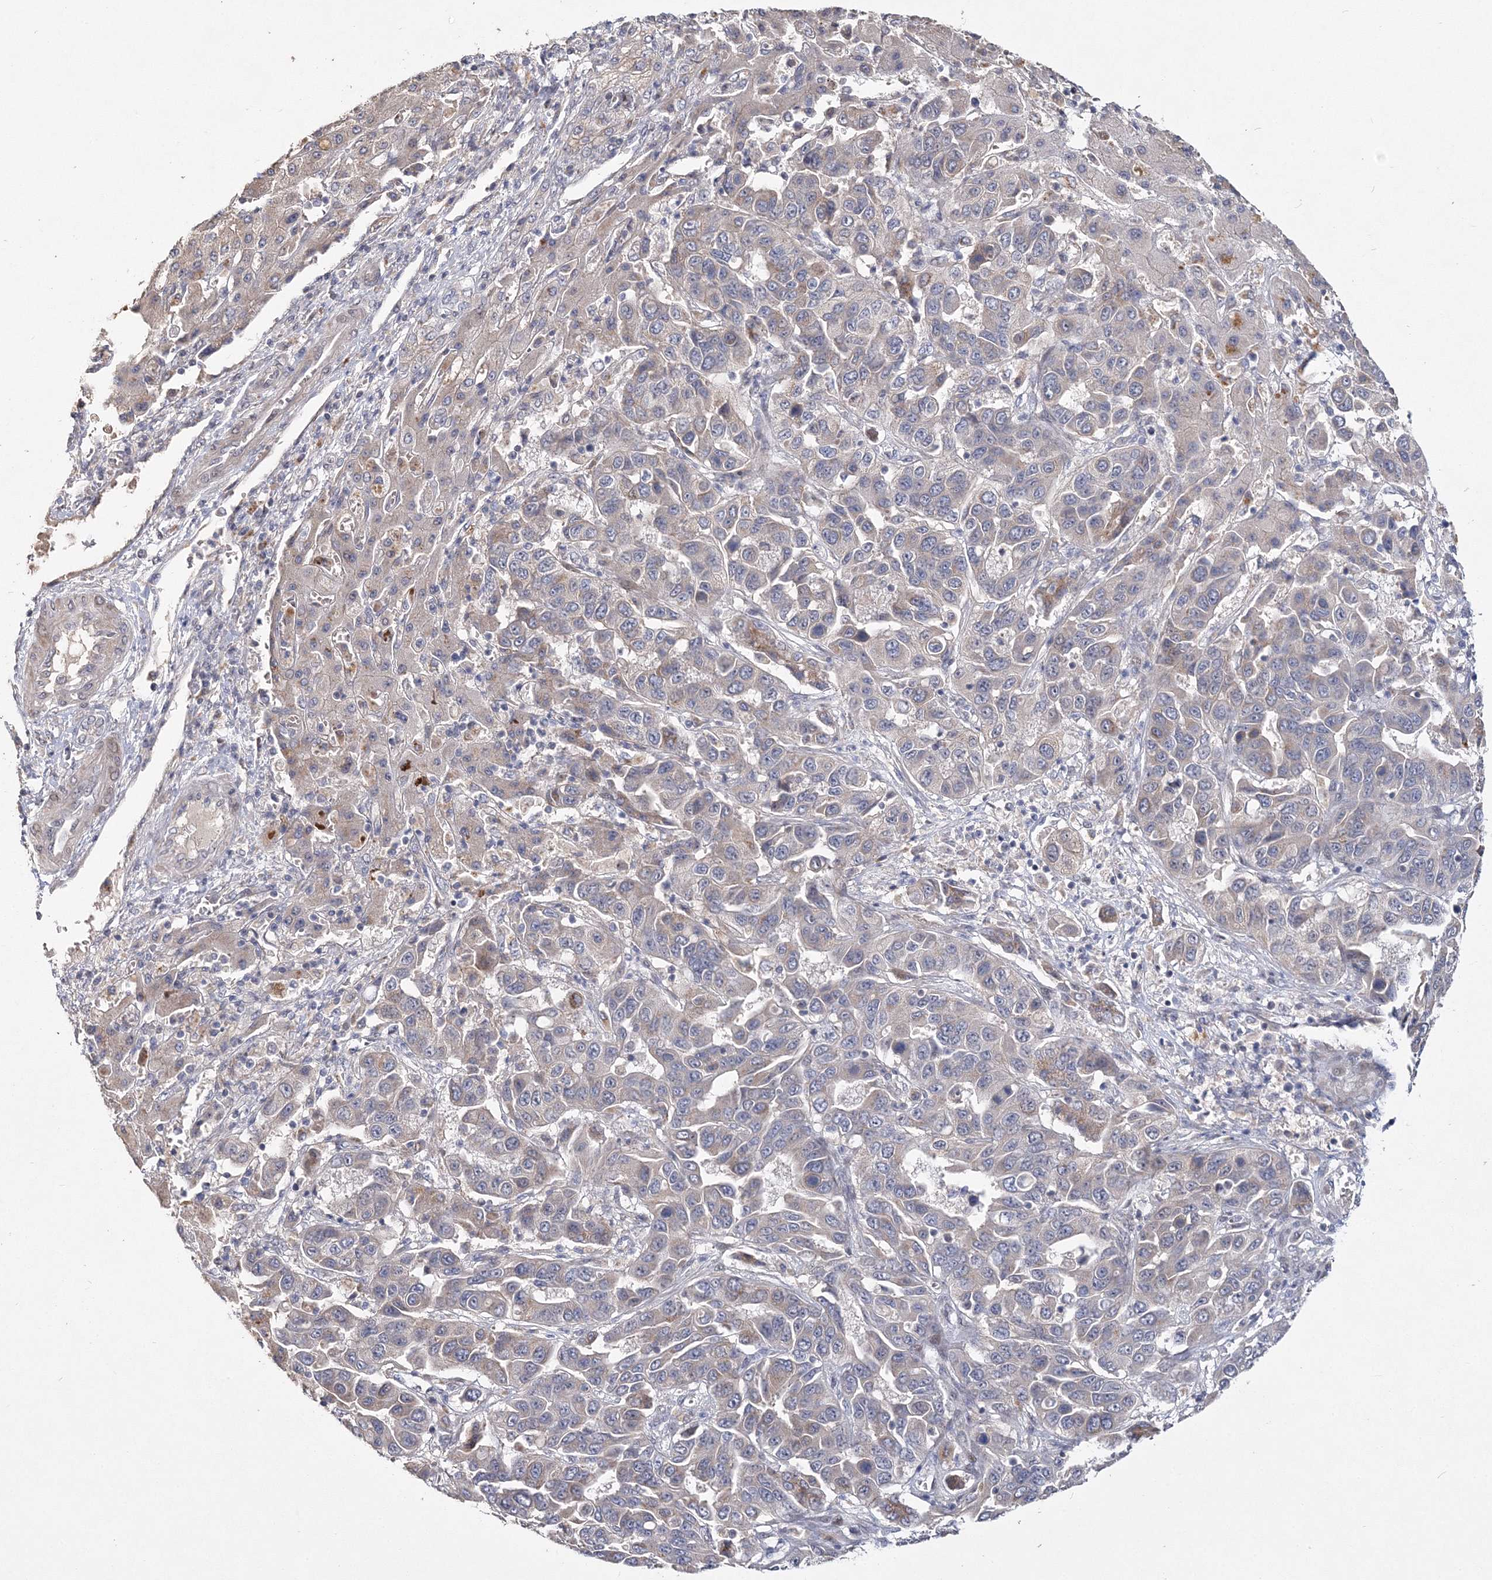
{"staining": {"intensity": "negative", "quantity": "none", "location": "none"}, "tissue": "liver cancer", "cell_type": "Tumor cells", "image_type": "cancer", "snomed": [{"axis": "morphology", "description": "Cholangiocarcinoma"}, {"axis": "topography", "description": "Liver"}], "caption": "There is no significant expression in tumor cells of liver cancer (cholangiocarcinoma). Brightfield microscopy of IHC stained with DAB (brown) and hematoxylin (blue), captured at high magnification.", "gene": "GJB5", "patient": {"sex": "female", "age": 52}}